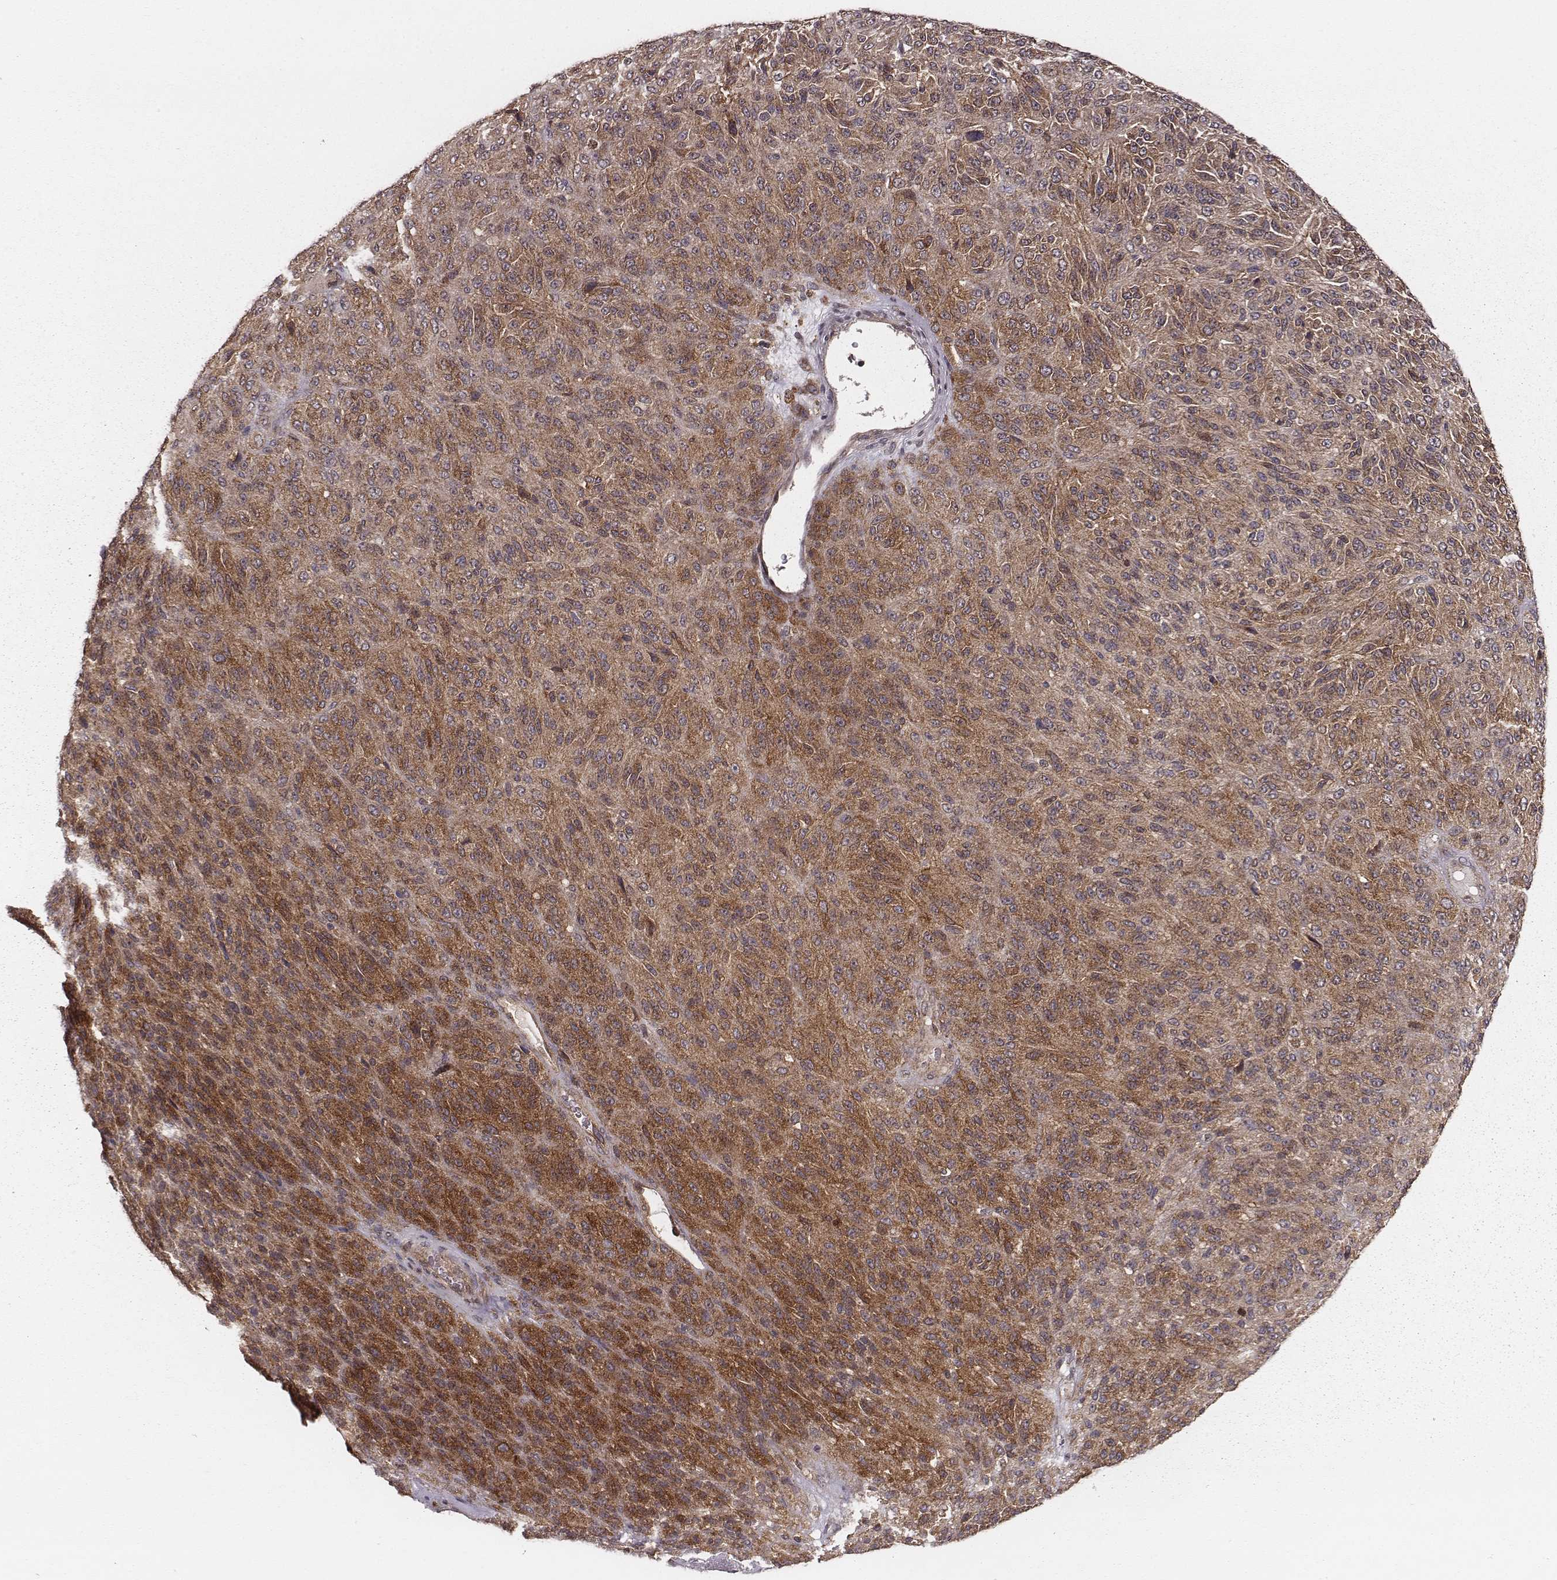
{"staining": {"intensity": "moderate", "quantity": ">75%", "location": "cytoplasmic/membranous"}, "tissue": "melanoma", "cell_type": "Tumor cells", "image_type": "cancer", "snomed": [{"axis": "morphology", "description": "Malignant melanoma, Metastatic site"}, {"axis": "topography", "description": "Brain"}], "caption": "Tumor cells demonstrate medium levels of moderate cytoplasmic/membranous expression in approximately >75% of cells in human malignant melanoma (metastatic site).", "gene": "VPS26A", "patient": {"sex": "female", "age": 56}}